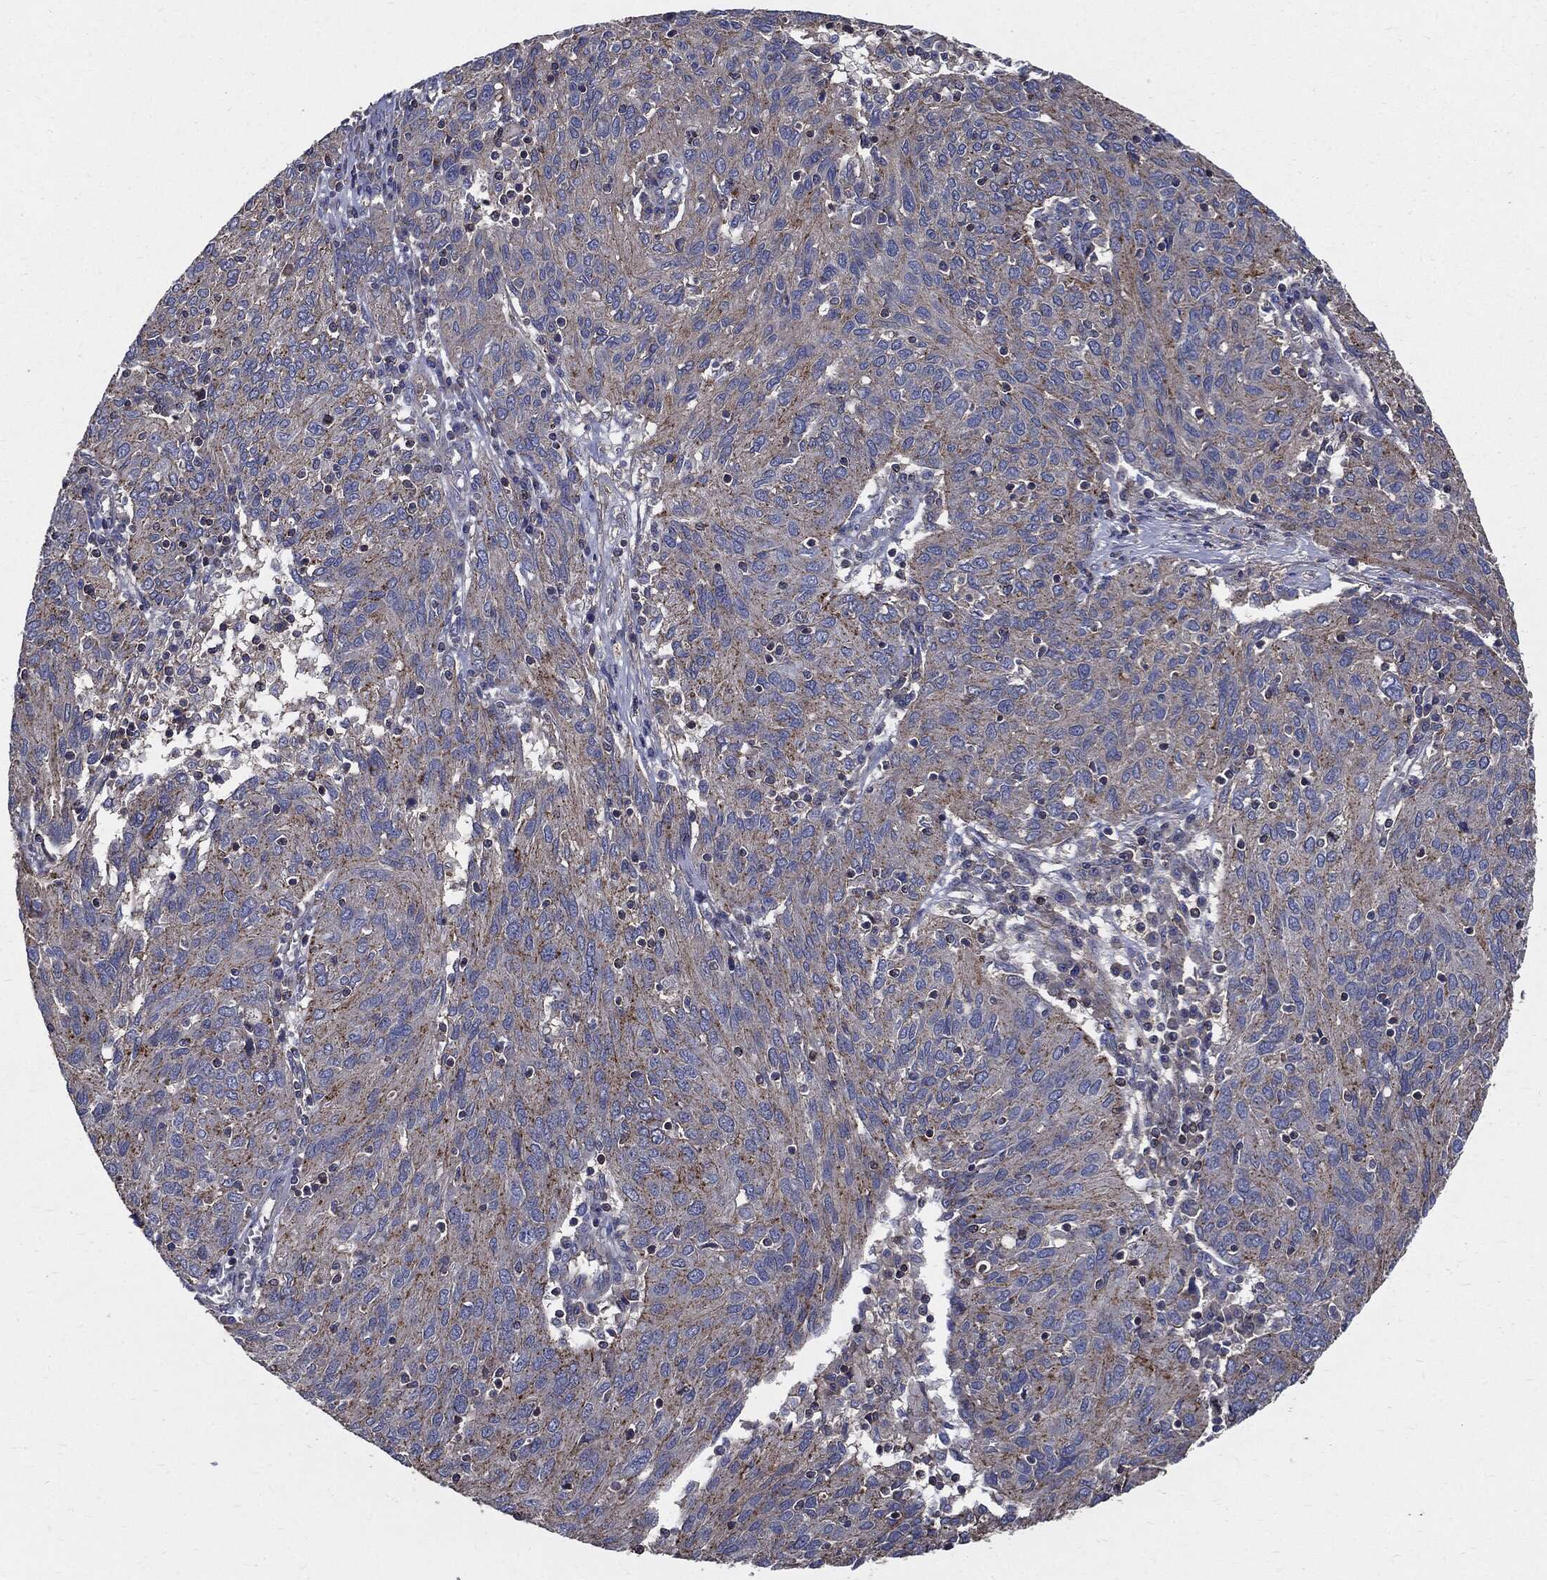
{"staining": {"intensity": "moderate", "quantity": "25%-75%", "location": "cytoplasmic/membranous"}, "tissue": "ovarian cancer", "cell_type": "Tumor cells", "image_type": "cancer", "snomed": [{"axis": "morphology", "description": "Carcinoma, endometroid"}, {"axis": "topography", "description": "Ovary"}], "caption": "This is a photomicrograph of immunohistochemistry staining of ovarian cancer, which shows moderate positivity in the cytoplasmic/membranous of tumor cells.", "gene": "PDCD6IP", "patient": {"sex": "female", "age": 50}}